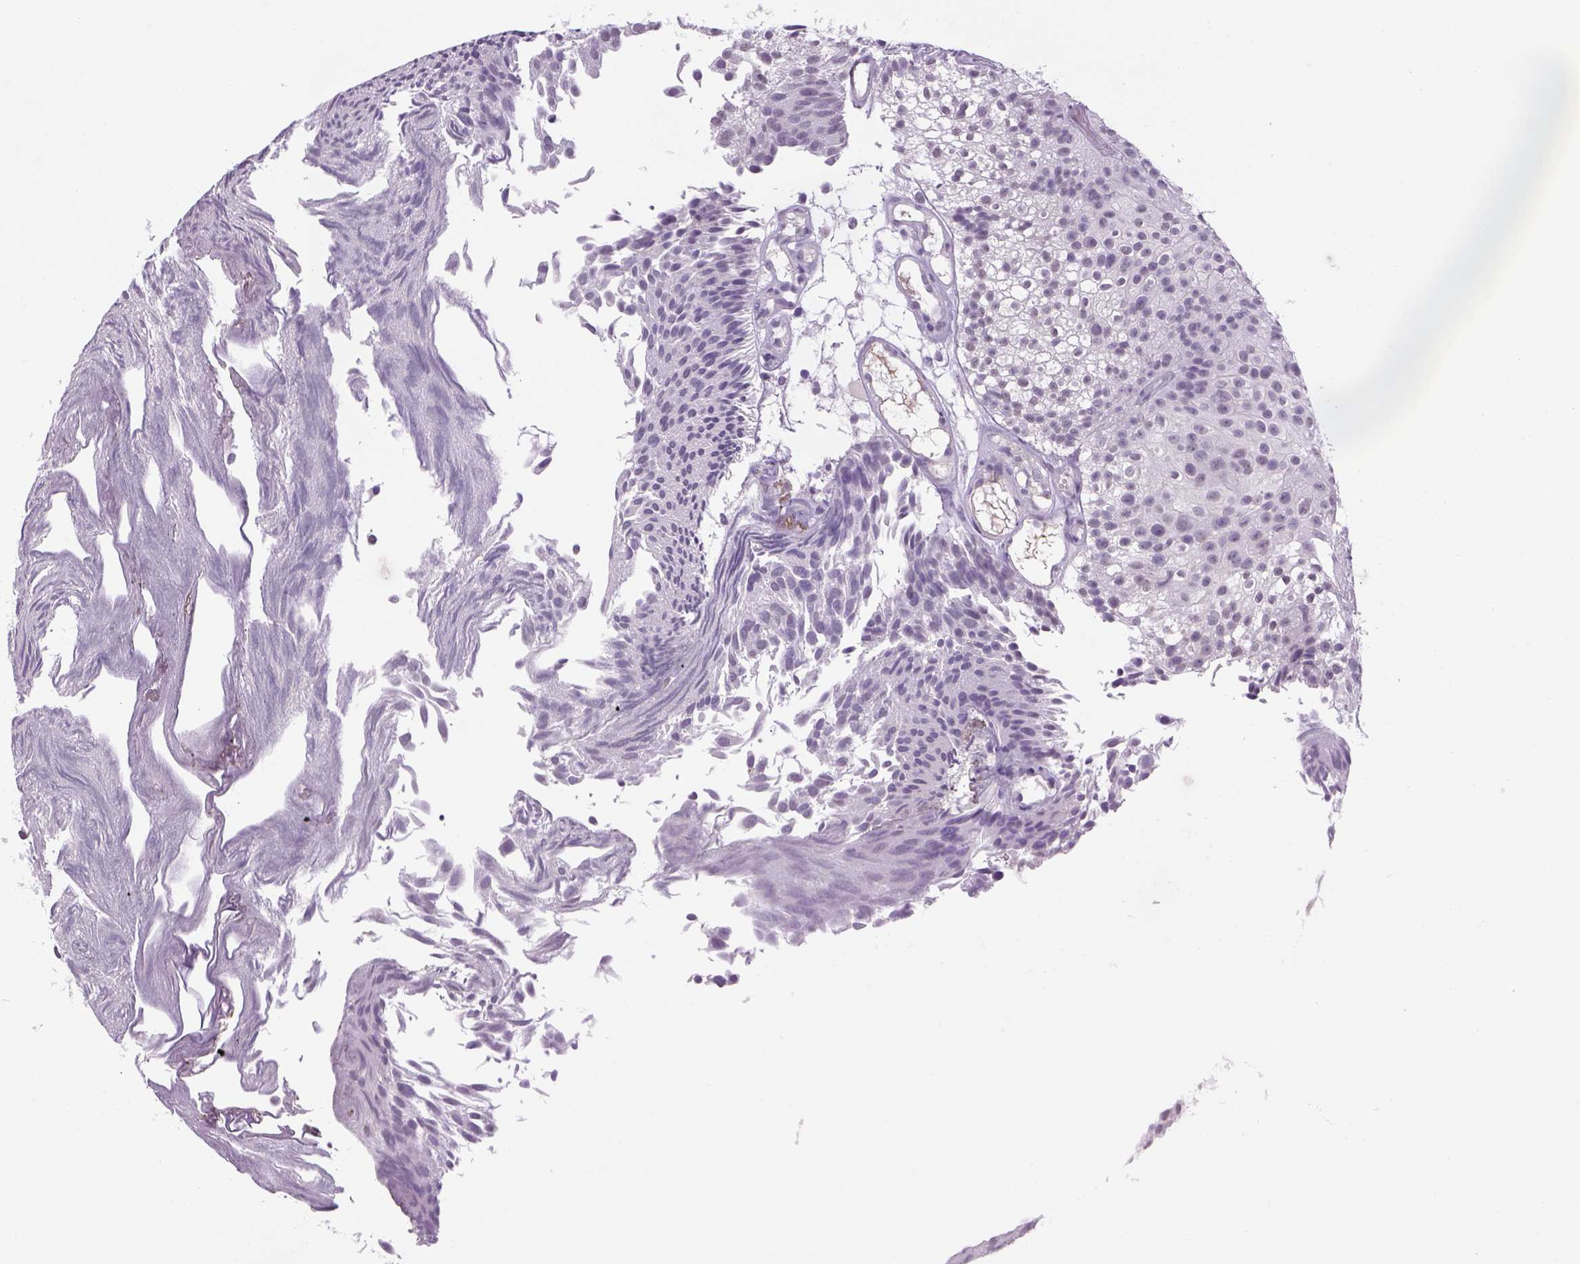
{"staining": {"intensity": "negative", "quantity": "none", "location": "none"}, "tissue": "urothelial cancer", "cell_type": "Tumor cells", "image_type": "cancer", "snomed": [{"axis": "morphology", "description": "Urothelial carcinoma, Low grade"}, {"axis": "topography", "description": "Urinary bladder"}], "caption": "High magnification brightfield microscopy of urothelial cancer stained with DAB (3,3'-diaminobenzidine) (brown) and counterstained with hematoxylin (blue): tumor cells show no significant expression.", "gene": "DBH", "patient": {"sex": "male", "age": 70}}